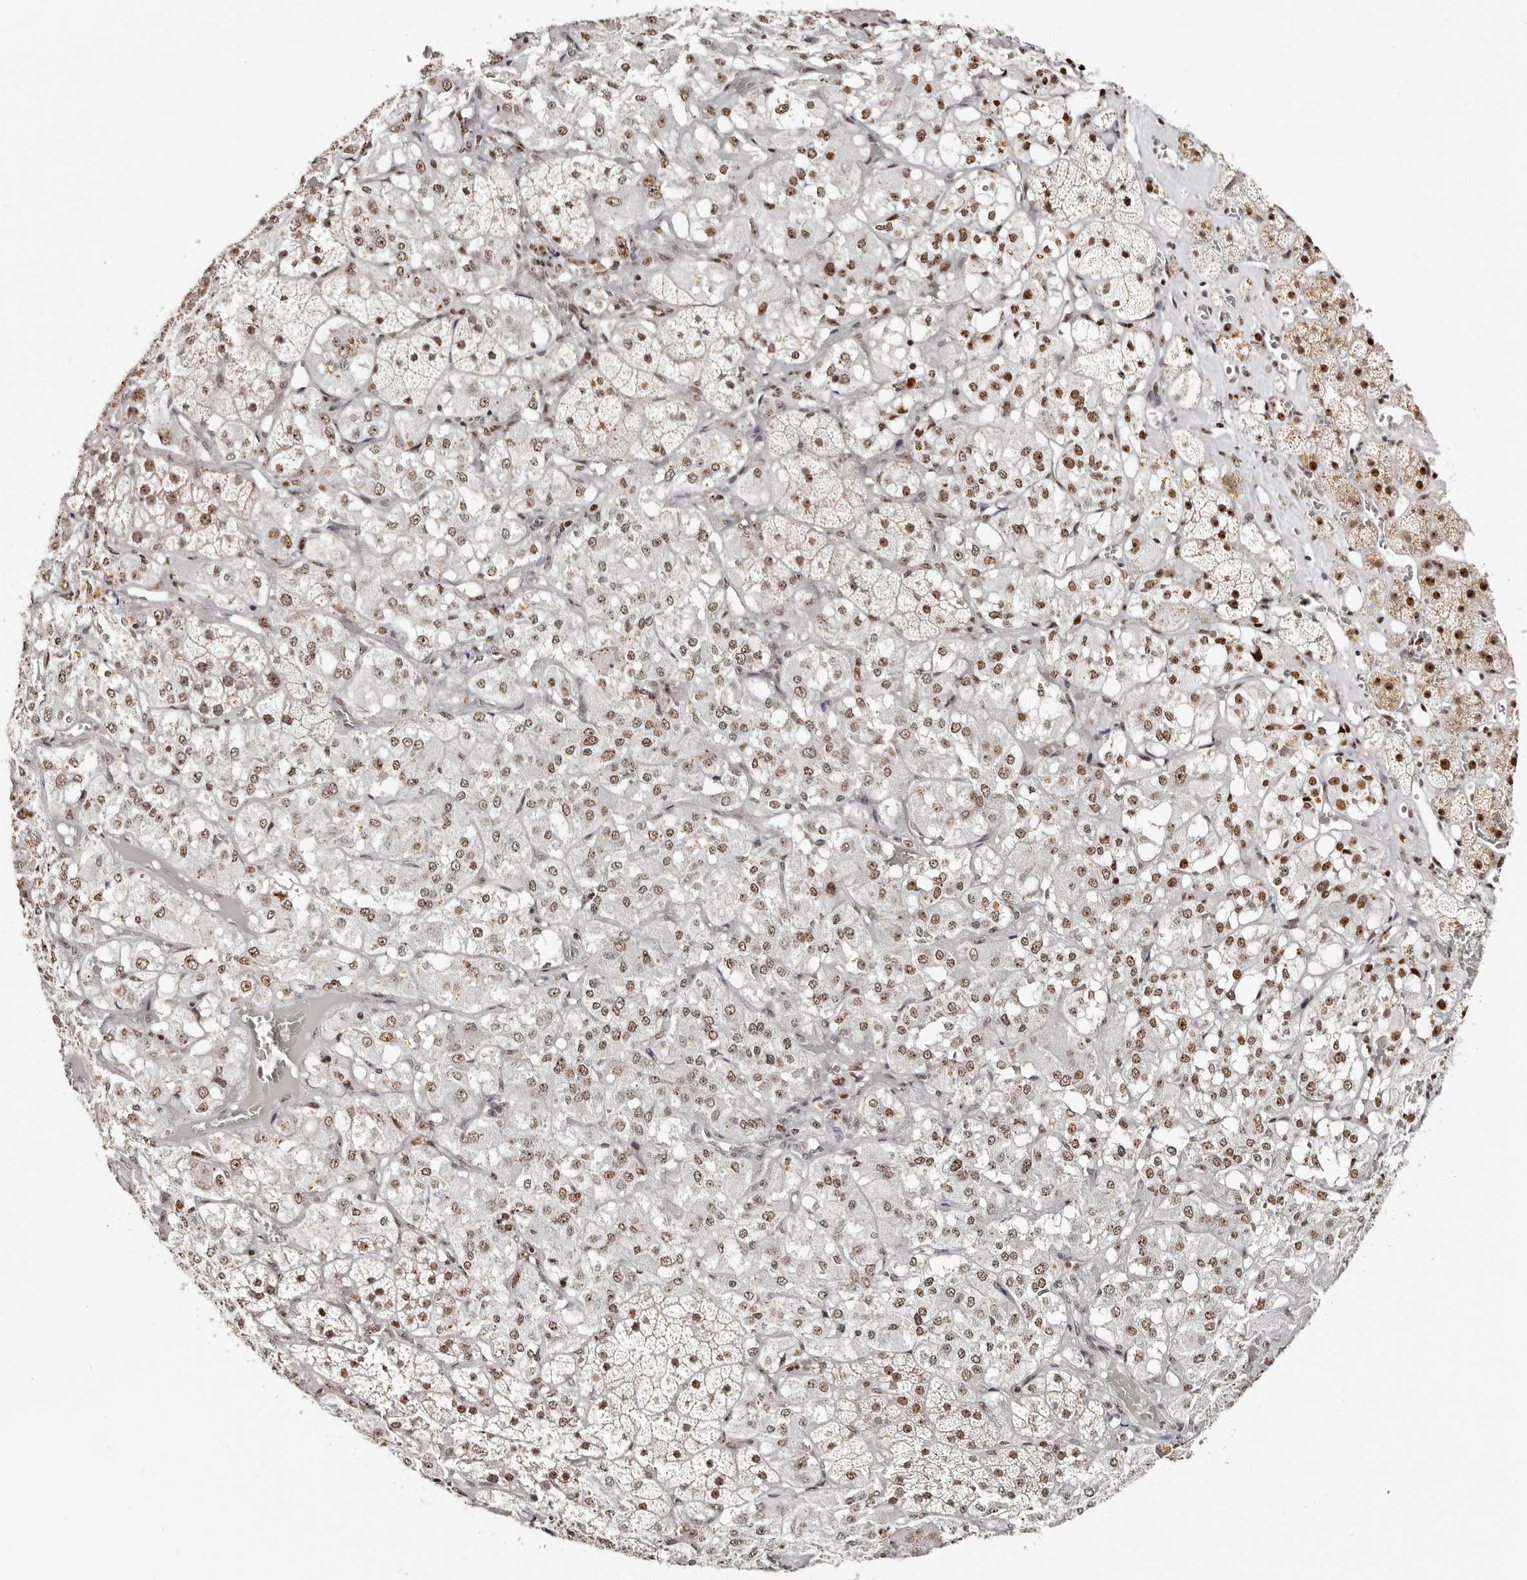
{"staining": {"intensity": "moderate", "quantity": ">75%", "location": "nuclear"}, "tissue": "adrenal gland", "cell_type": "Glandular cells", "image_type": "normal", "snomed": [{"axis": "morphology", "description": "Normal tissue, NOS"}, {"axis": "topography", "description": "Adrenal gland"}], "caption": "Immunohistochemistry (DAB (3,3'-diaminobenzidine)) staining of unremarkable human adrenal gland demonstrates moderate nuclear protein staining in approximately >75% of glandular cells. Immunohistochemistry (ihc) stains the protein in brown and the nuclei are stained blue.", "gene": "IQGAP3", "patient": {"sex": "male", "age": 57}}